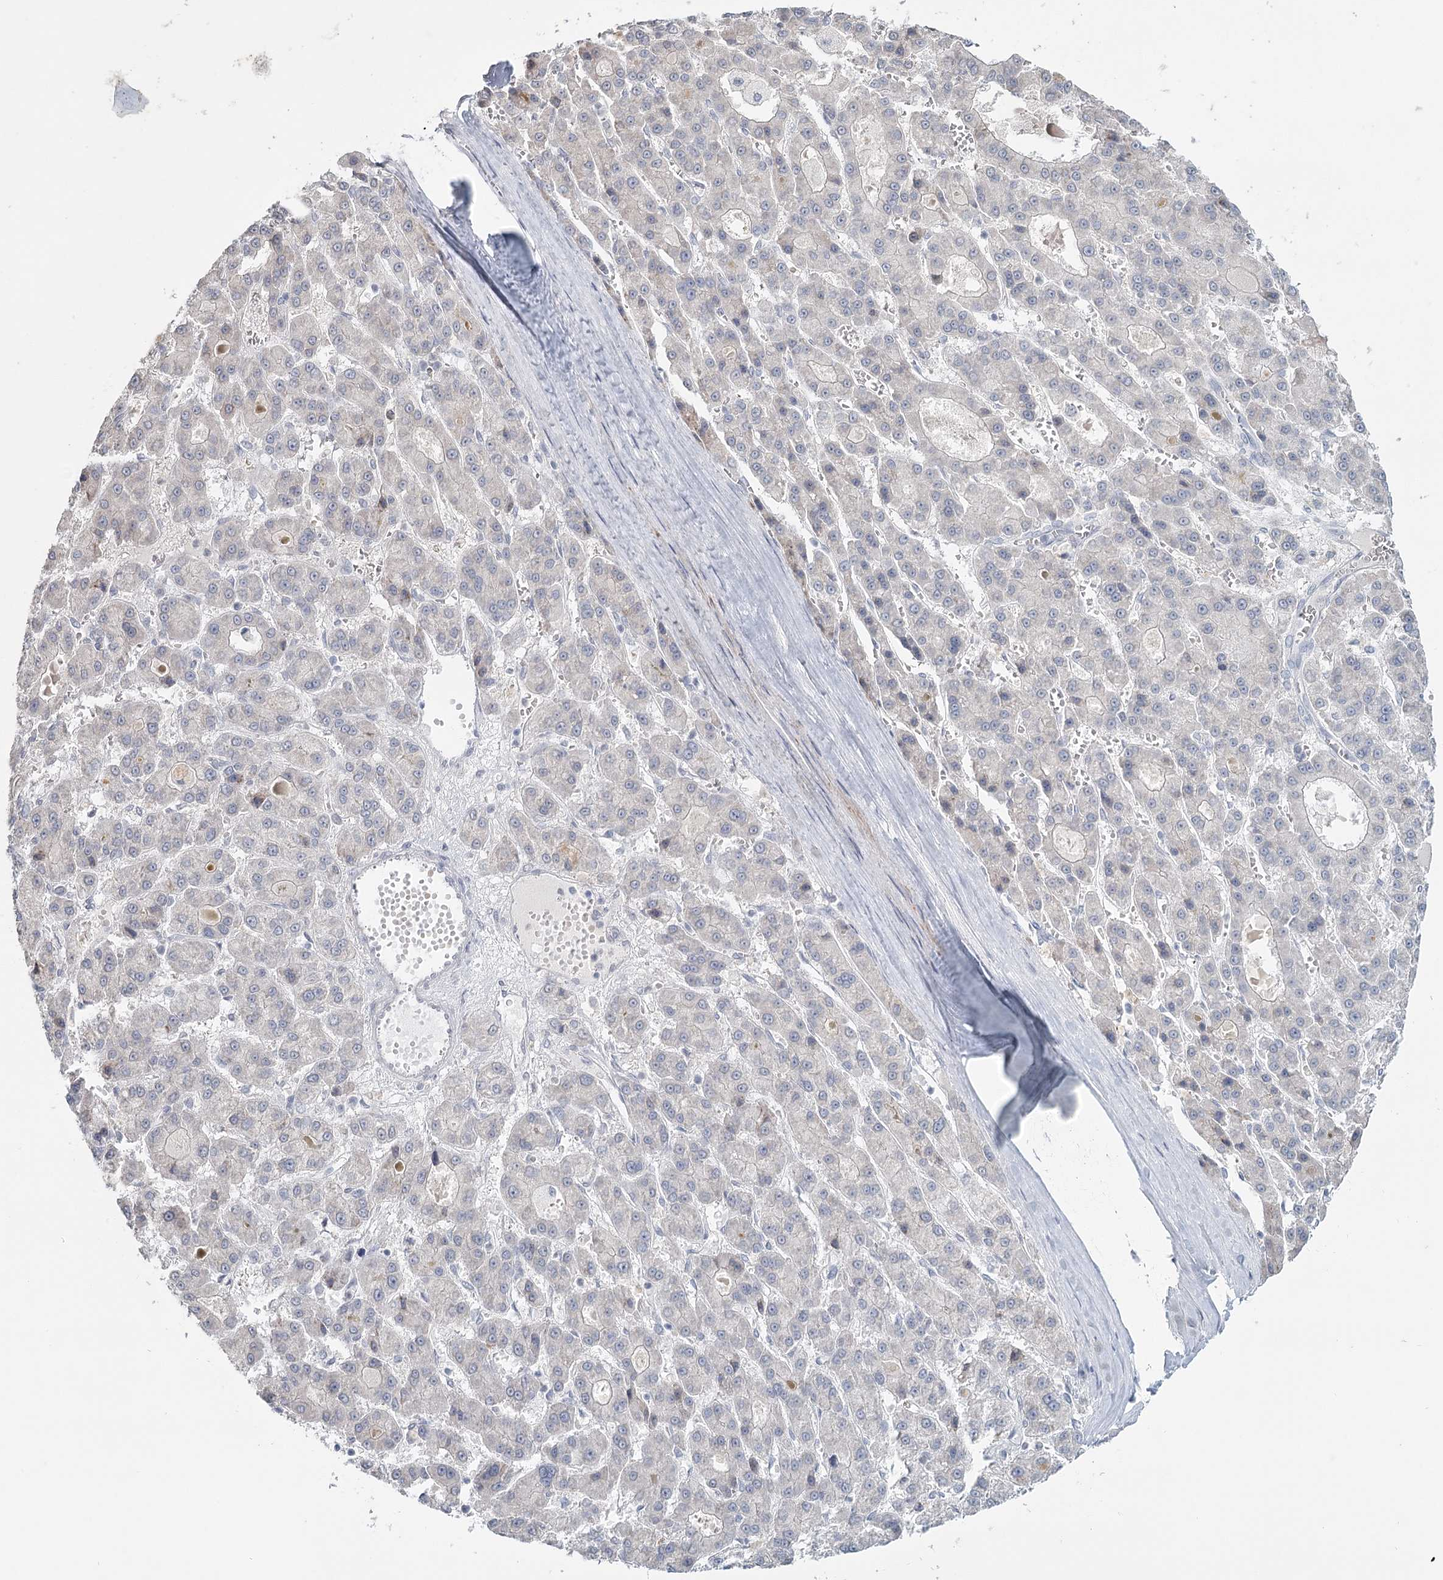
{"staining": {"intensity": "negative", "quantity": "none", "location": "none"}, "tissue": "liver cancer", "cell_type": "Tumor cells", "image_type": "cancer", "snomed": [{"axis": "morphology", "description": "Carcinoma, Hepatocellular, NOS"}, {"axis": "topography", "description": "Liver"}], "caption": "Liver cancer (hepatocellular carcinoma) was stained to show a protein in brown. There is no significant staining in tumor cells.", "gene": "TMEM70", "patient": {"sex": "male", "age": 70}}